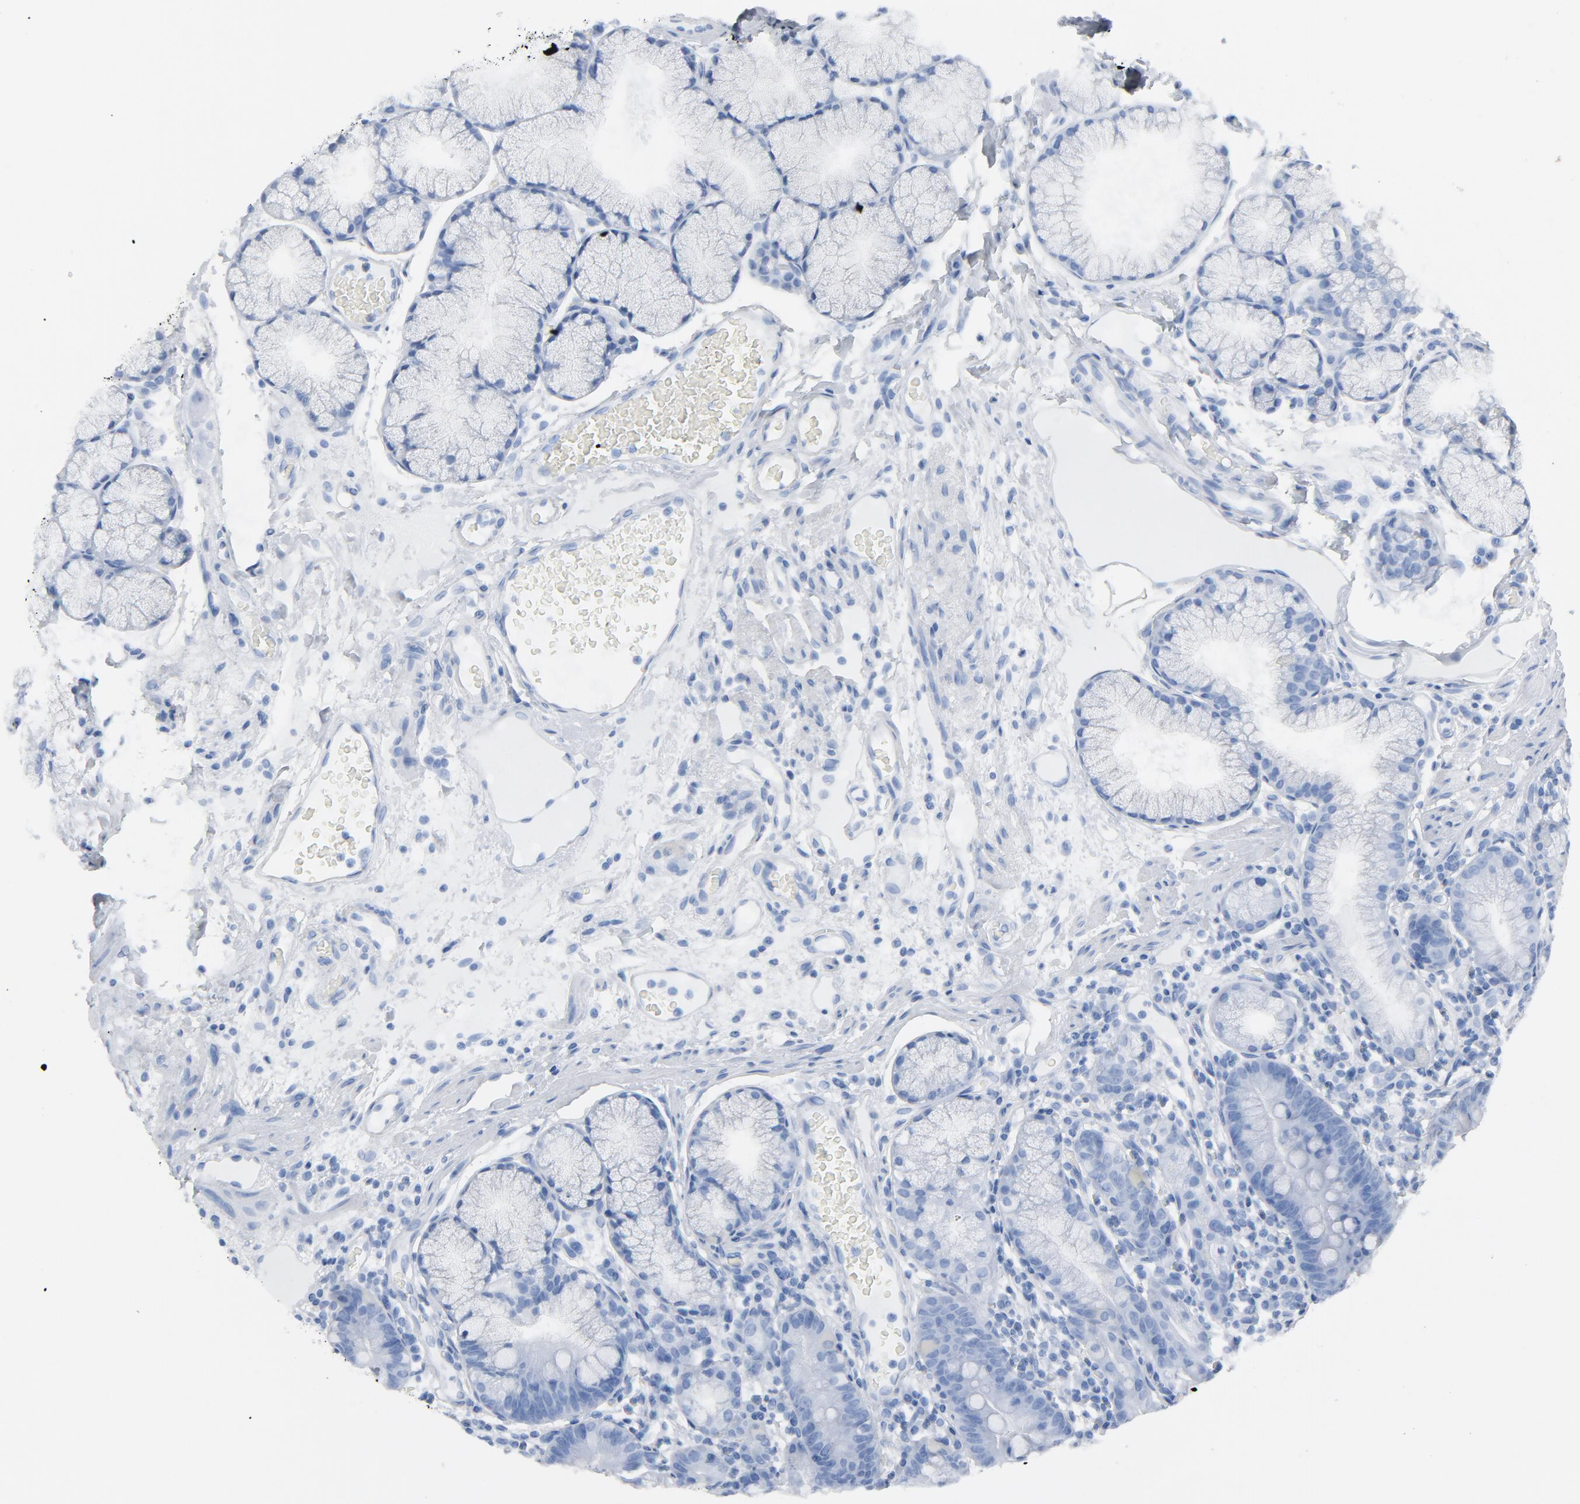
{"staining": {"intensity": "negative", "quantity": "none", "location": "none"}, "tissue": "duodenum", "cell_type": "Glandular cells", "image_type": "normal", "snomed": [{"axis": "morphology", "description": "Normal tissue, NOS"}, {"axis": "topography", "description": "Duodenum"}], "caption": "Glandular cells are negative for protein expression in unremarkable human duodenum. (IHC, brightfield microscopy, high magnification).", "gene": "C14orf119", "patient": {"sex": "male", "age": 50}}